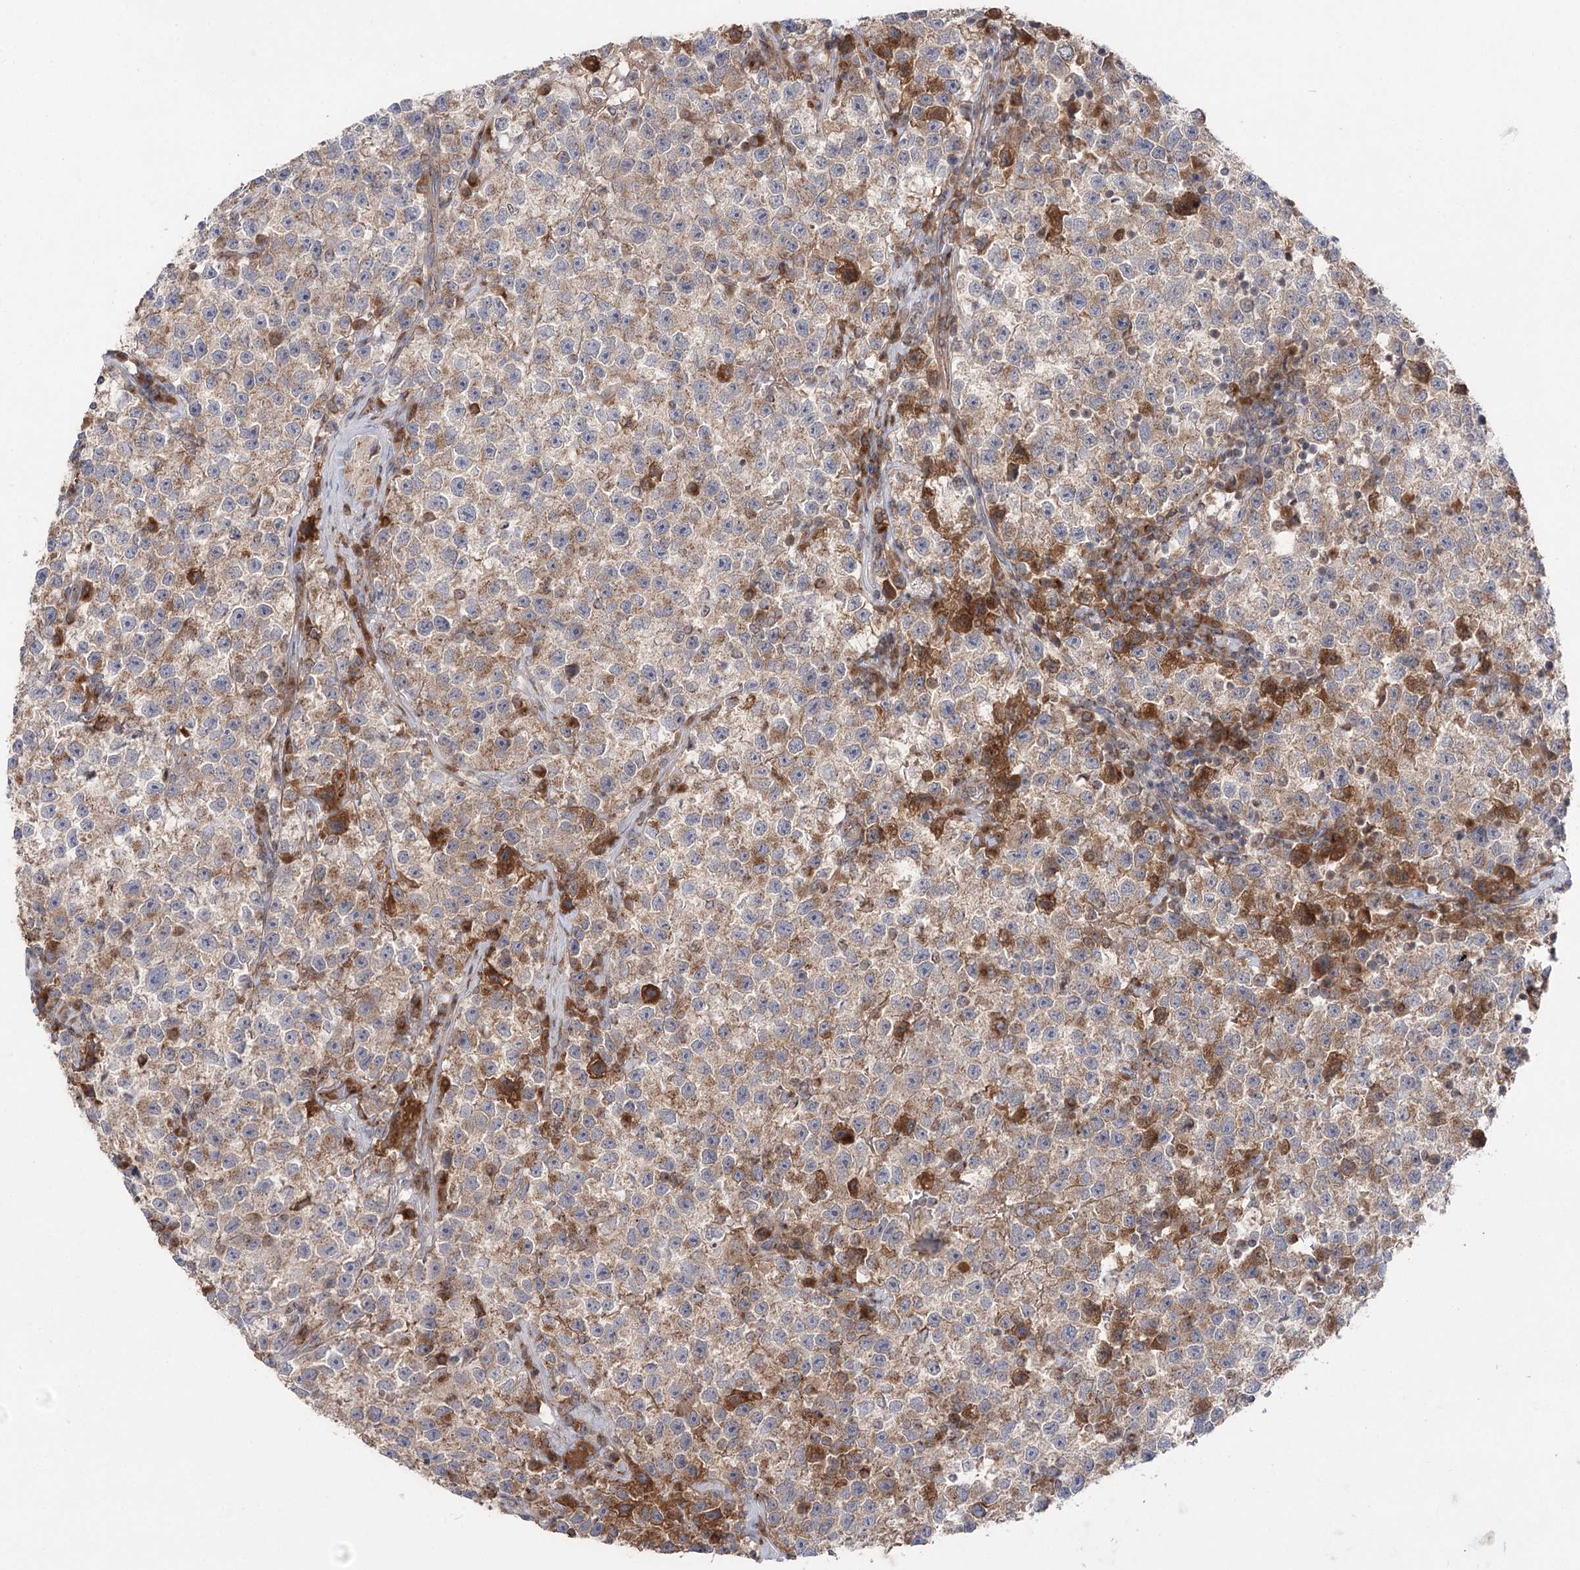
{"staining": {"intensity": "weak", "quantity": ">75%", "location": "cytoplasmic/membranous"}, "tissue": "testis cancer", "cell_type": "Tumor cells", "image_type": "cancer", "snomed": [{"axis": "morphology", "description": "Seminoma, NOS"}, {"axis": "topography", "description": "Testis"}], "caption": "An image of testis cancer (seminoma) stained for a protein exhibits weak cytoplasmic/membranous brown staining in tumor cells.", "gene": "GBF1", "patient": {"sex": "male", "age": 22}}